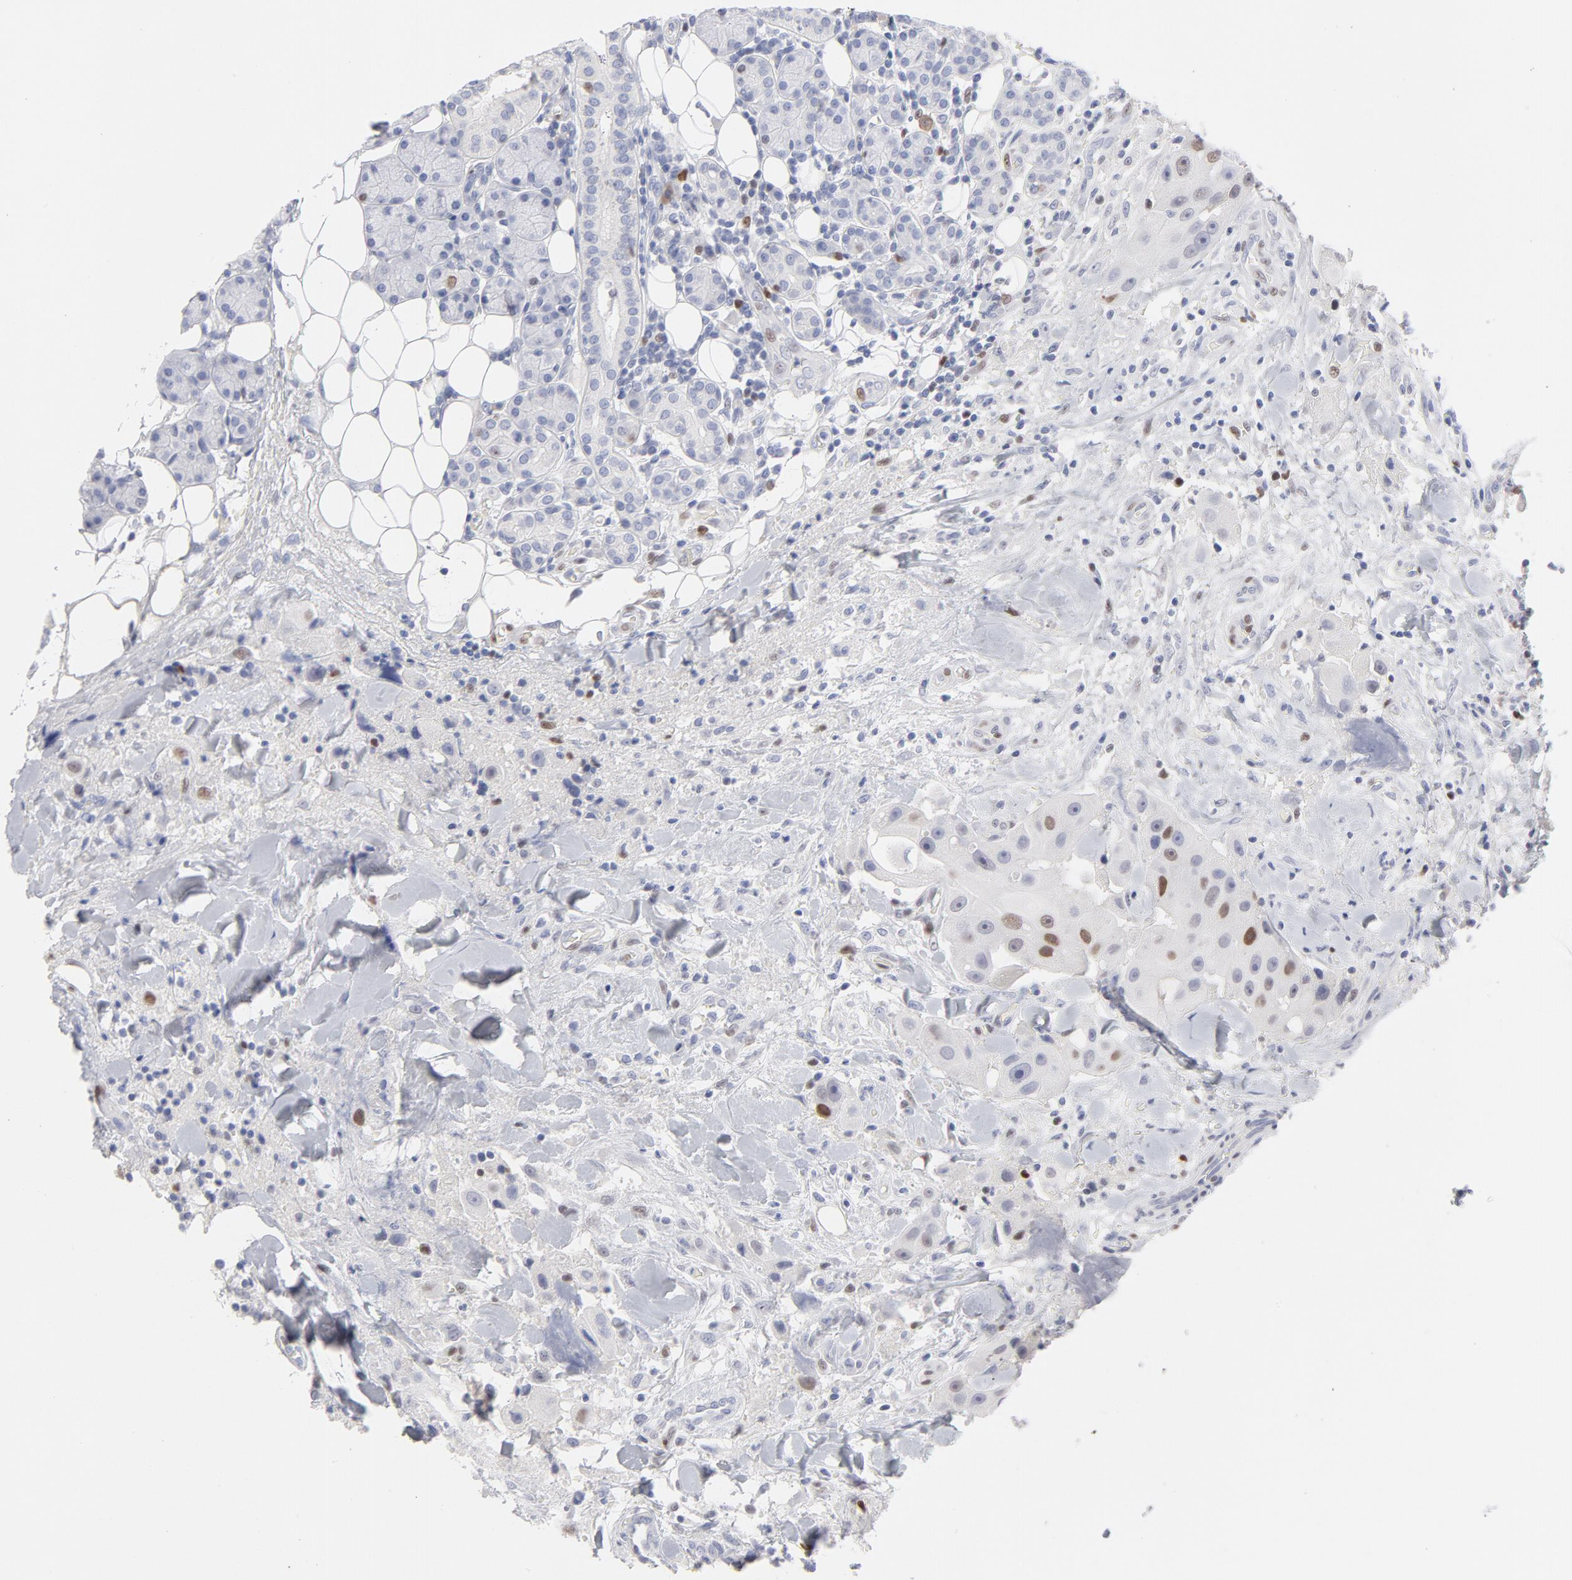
{"staining": {"intensity": "moderate", "quantity": "<25%", "location": "nuclear"}, "tissue": "head and neck cancer", "cell_type": "Tumor cells", "image_type": "cancer", "snomed": [{"axis": "morphology", "description": "Normal tissue, NOS"}, {"axis": "morphology", "description": "Adenocarcinoma, NOS"}, {"axis": "topography", "description": "Salivary gland"}, {"axis": "topography", "description": "Head-Neck"}], "caption": "Head and neck cancer (adenocarcinoma) tissue exhibits moderate nuclear staining in about <25% of tumor cells, visualized by immunohistochemistry.", "gene": "MCM7", "patient": {"sex": "male", "age": 80}}